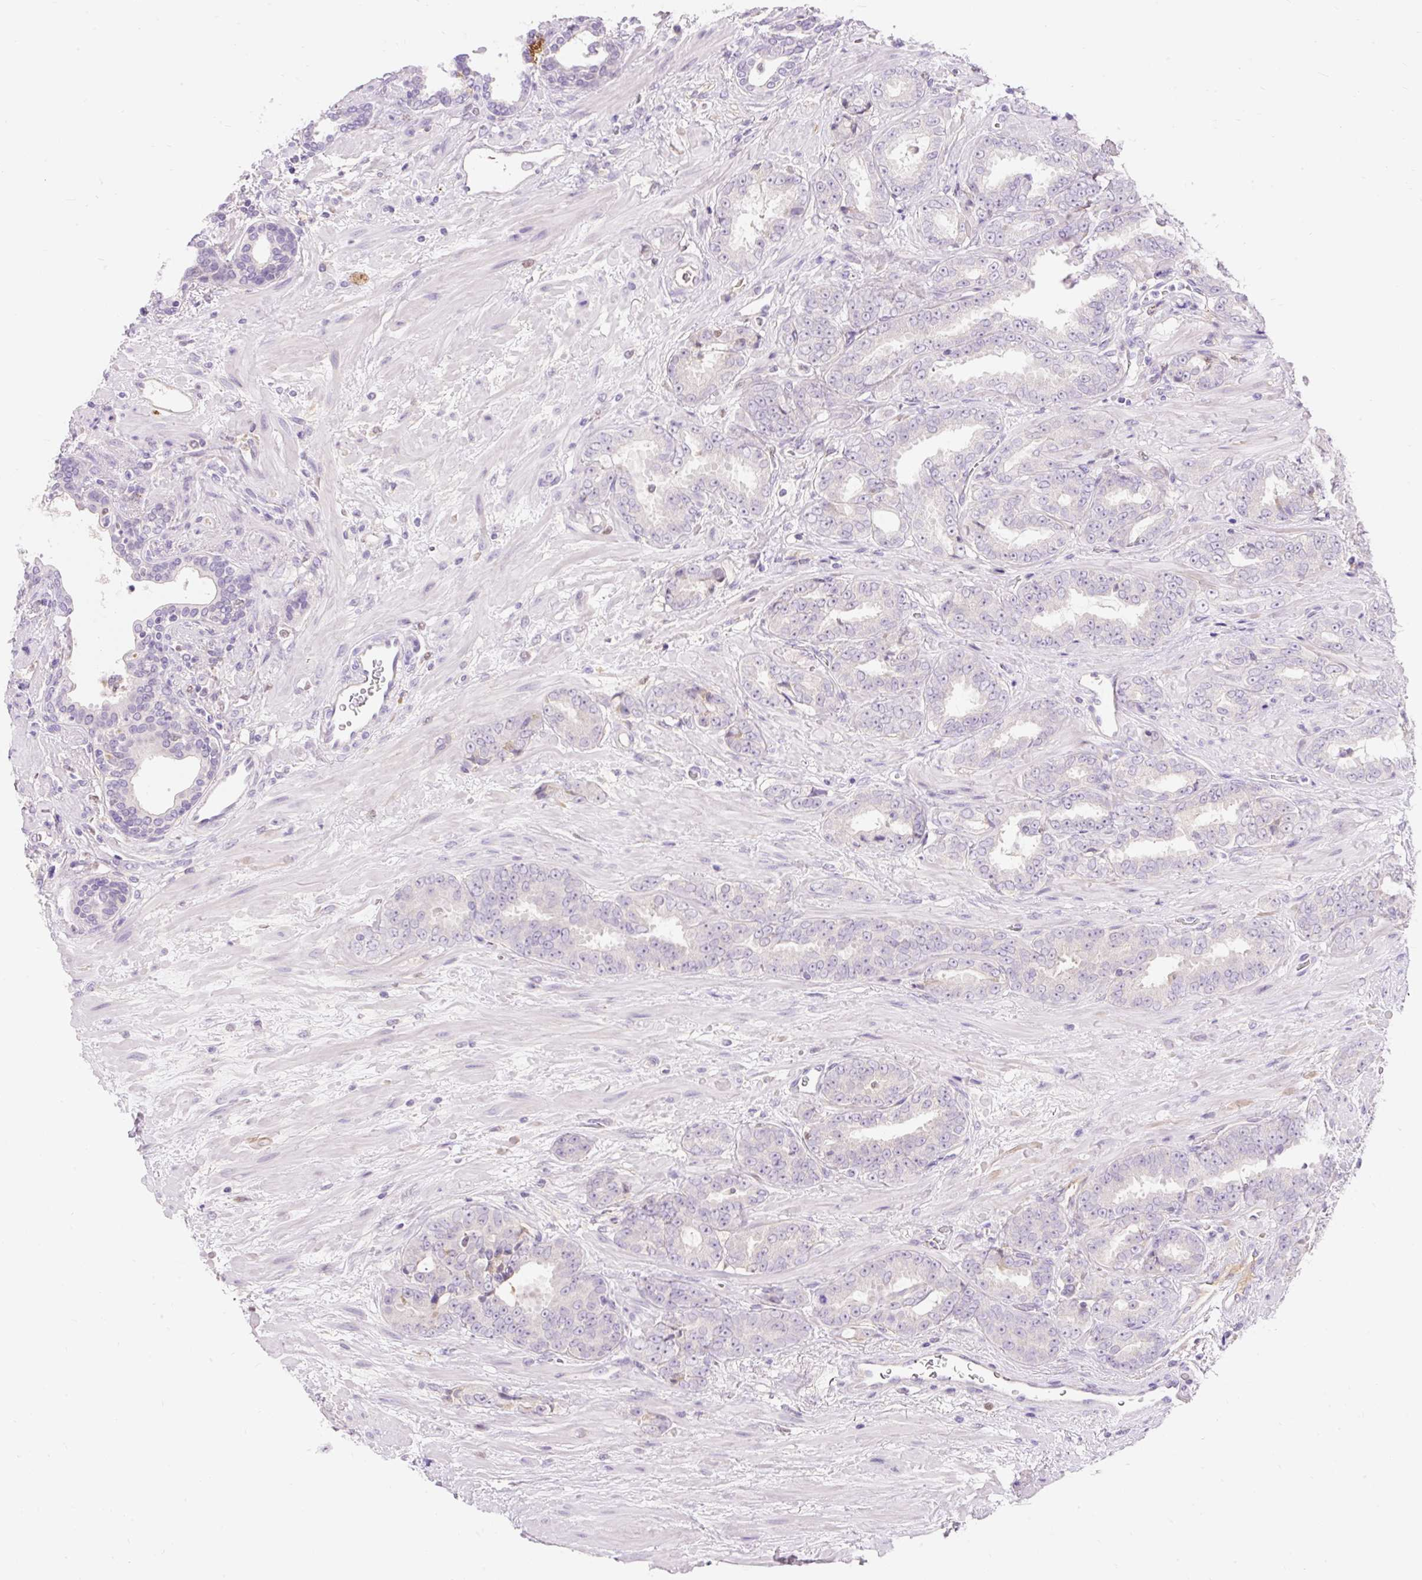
{"staining": {"intensity": "negative", "quantity": "none", "location": "none"}, "tissue": "prostate cancer", "cell_type": "Tumor cells", "image_type": "cancer", "snomed": [{"axis": "morphology", "description": "Adenocarcinoma, High grade"}, {"axis": "topography", "description": "Prostate"}], "caption": "Photomicrograph shows no protein expression in tumor cells of prostate cancer (high-grade adenocarcinoma) tissue.", "gene": "TMEM150C", "patient": {"sex": "male", "age": 72}}